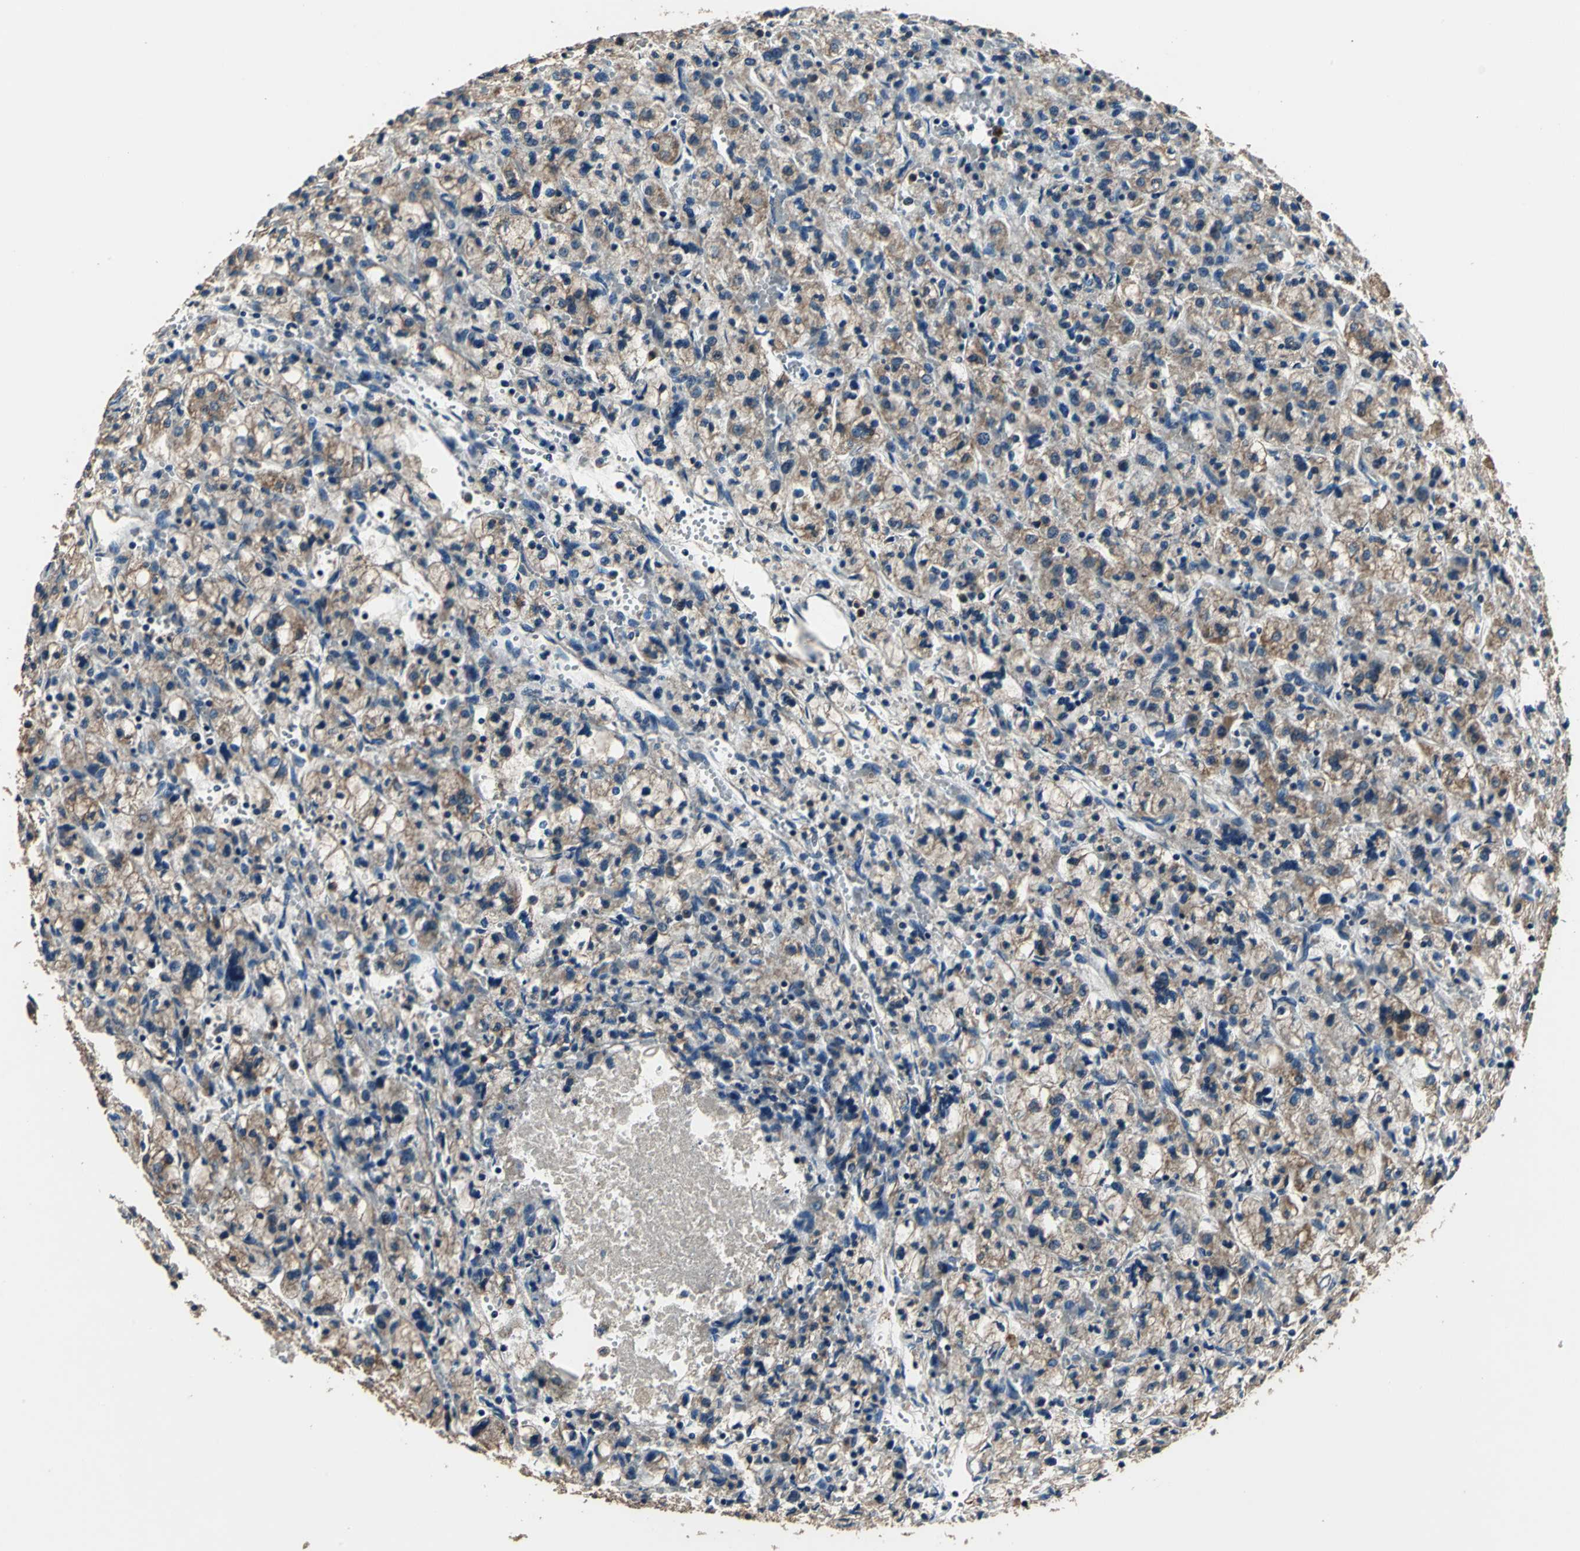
{"staining": {"intensity": "moderate", "quantity": ">75%", "location": "cytoplasmic/membranous"}, "tissue": "renal cancer", "cell_type": "Tumor cells", "image_type": "cancer", "snomed": [{"axis": "morphology", "description": "Adenocarcinoma, NOS"}, {"axis": "topography", "description": "Kidney"}], "caption": "Protein staining of renal cancer (adenocarcinoma) tissue reveals moderate cytoplasmic/membranous positivity in about >75% of tumor cells.", "gene": "ZNF608", "patient": {"sex": "female", "age": 83}}